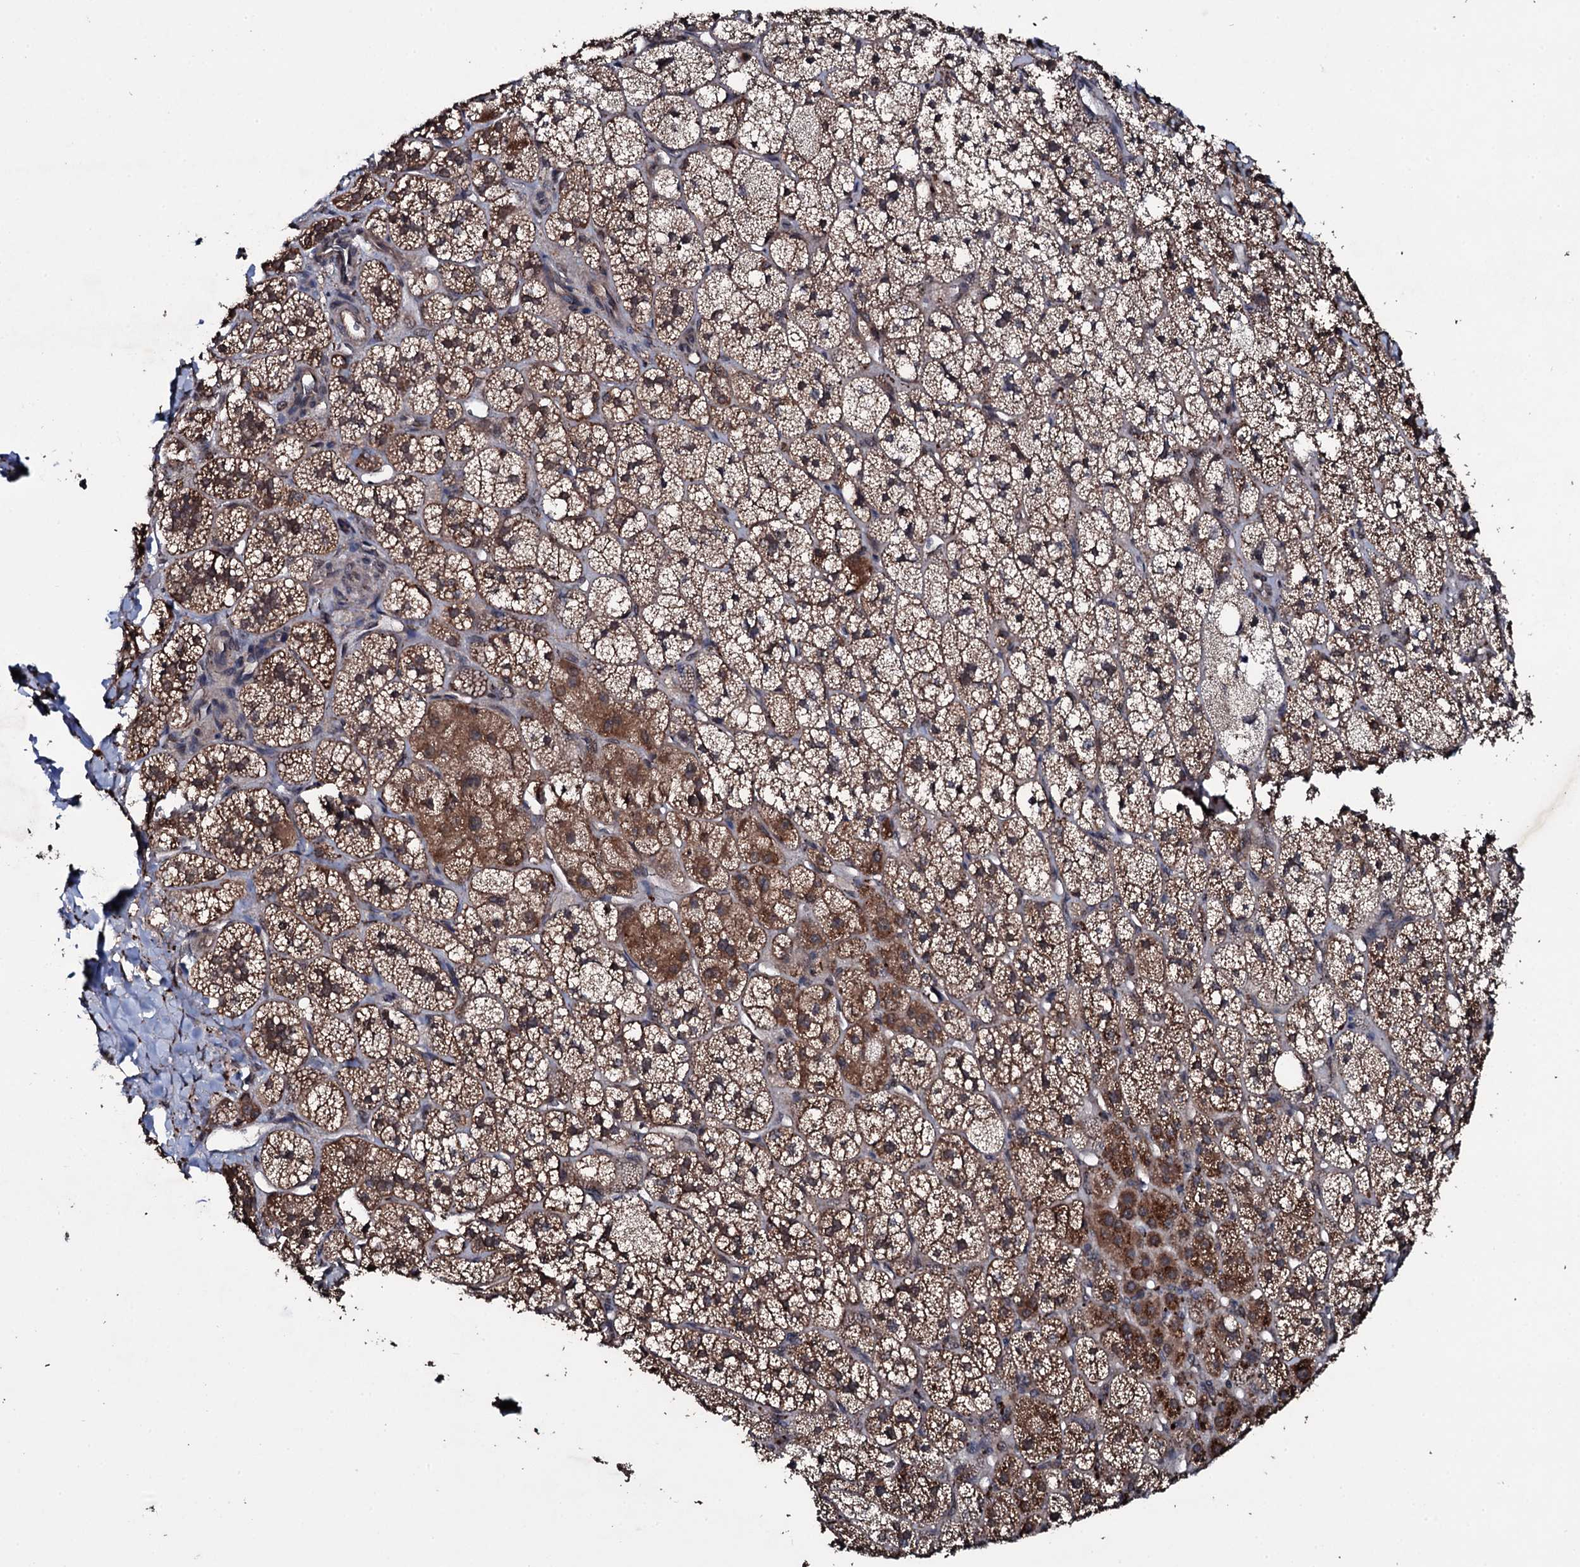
{"staining": {"intensity": "moderate", "quantity": ">75%", "location": "cytoplasmic/membranous"}, "tissue": "adrenal gland", "cell_type": "Glandular cells", "image_type": "normal", "snomed": [{"axis": "morphology", "description": "Normal tissue, NOS"}, {"axis": "topography", "description": "Adrenal gland"}], "caption": "Protein expression analysis of benign adrenal gland displays moderate cytoplasmic/membranous positivity in approximately >75% of glandular cells. (IHC, brightfield microscopy, high magnification).", "gene": "MRPS31", "patient": {"sex": "male", "age": 61}}